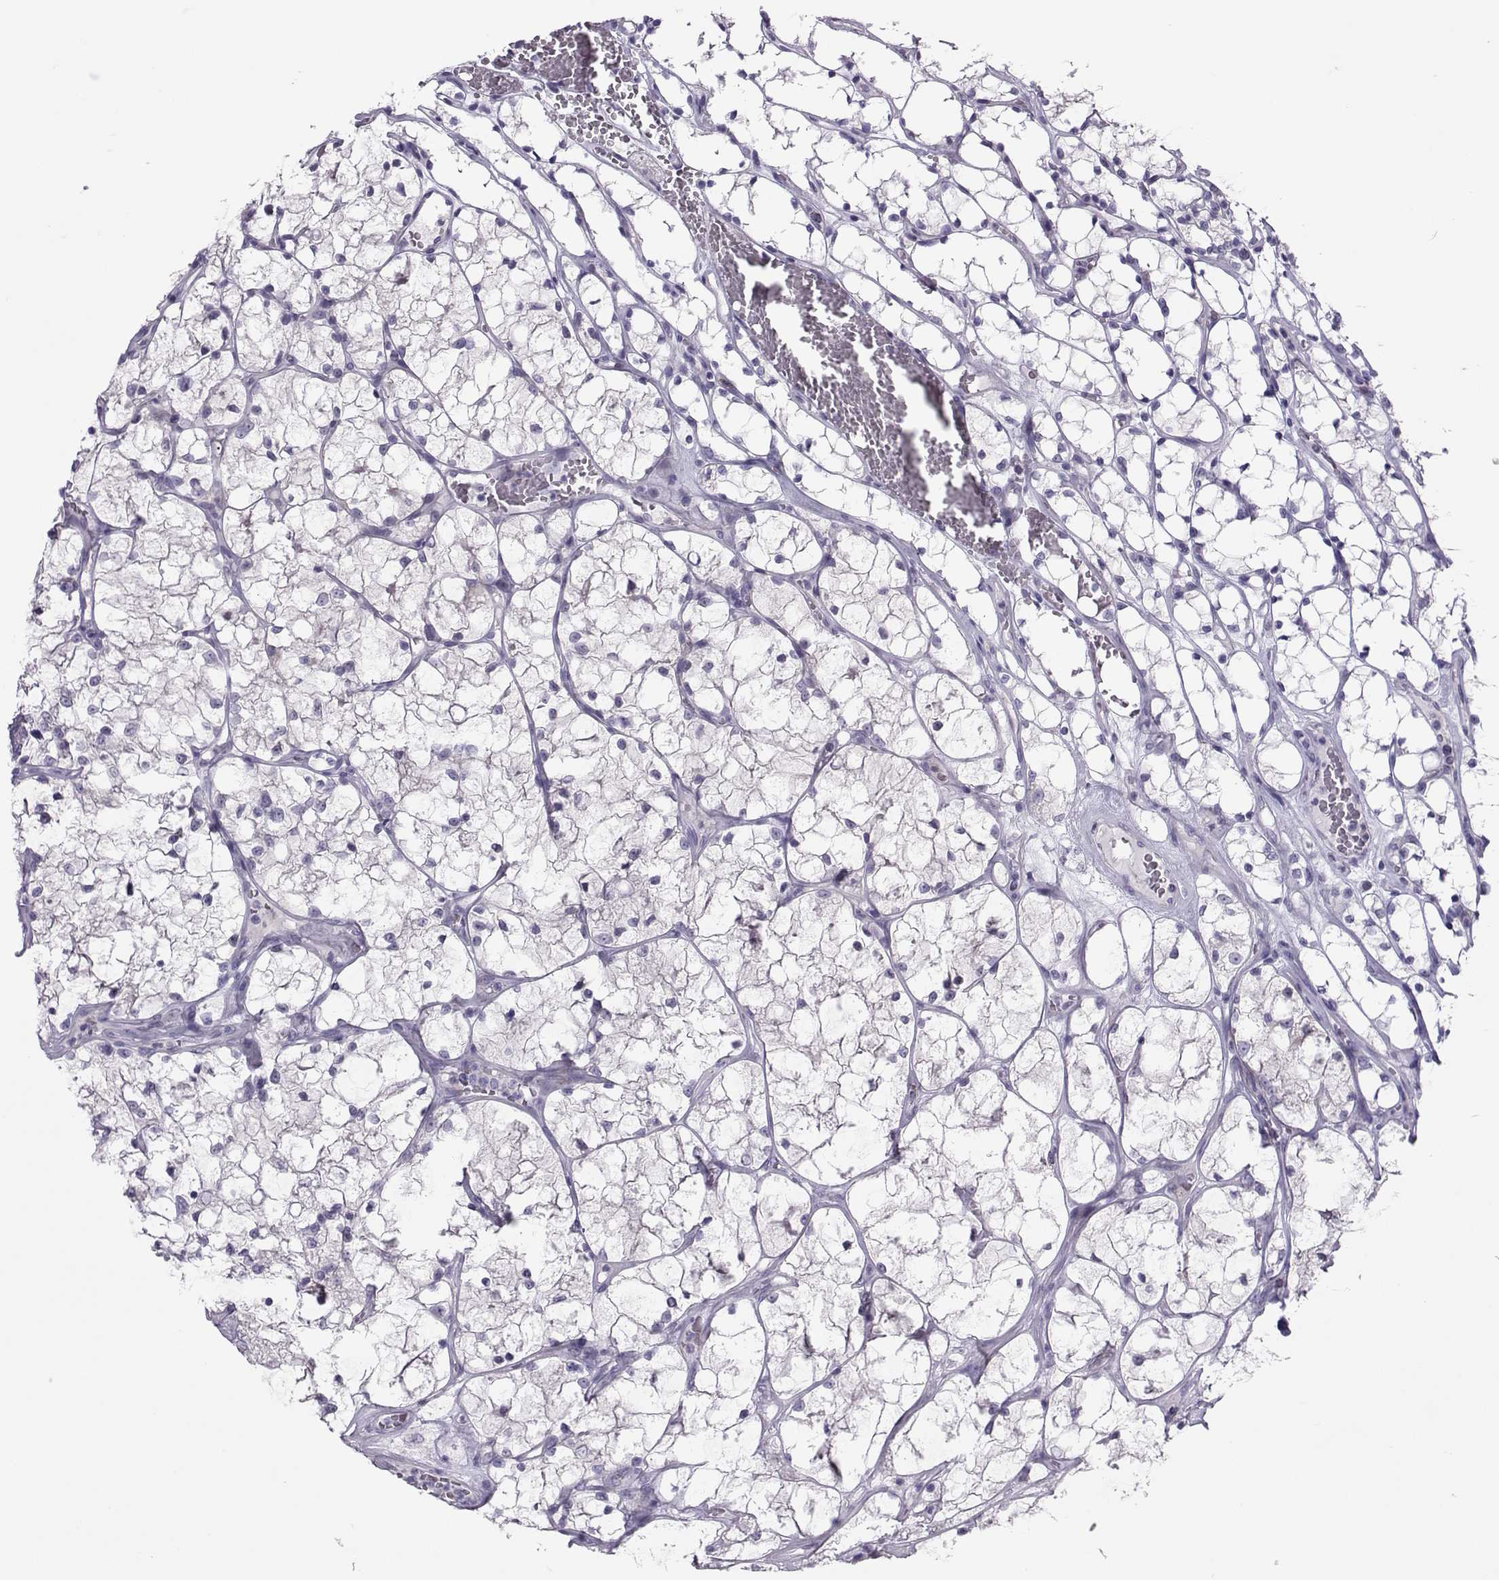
{"staining": {"intensity": "negative", "quantity": "none", "location": "none"}, "tissue": "renal cancer", "cell_type": "Tumor cells", "image_type": "cancer", "snomed": [{"axis": "morphology", "description": "Adenocarcinoma, NOS"}, {"axis": "topography", "description": "Kidney"}], "caption": "There is no significant expression in tumor cells of adenocarcinoma (renal).", "gene": "TRPM7", "patient": {"sex": "female", "age": 69}}